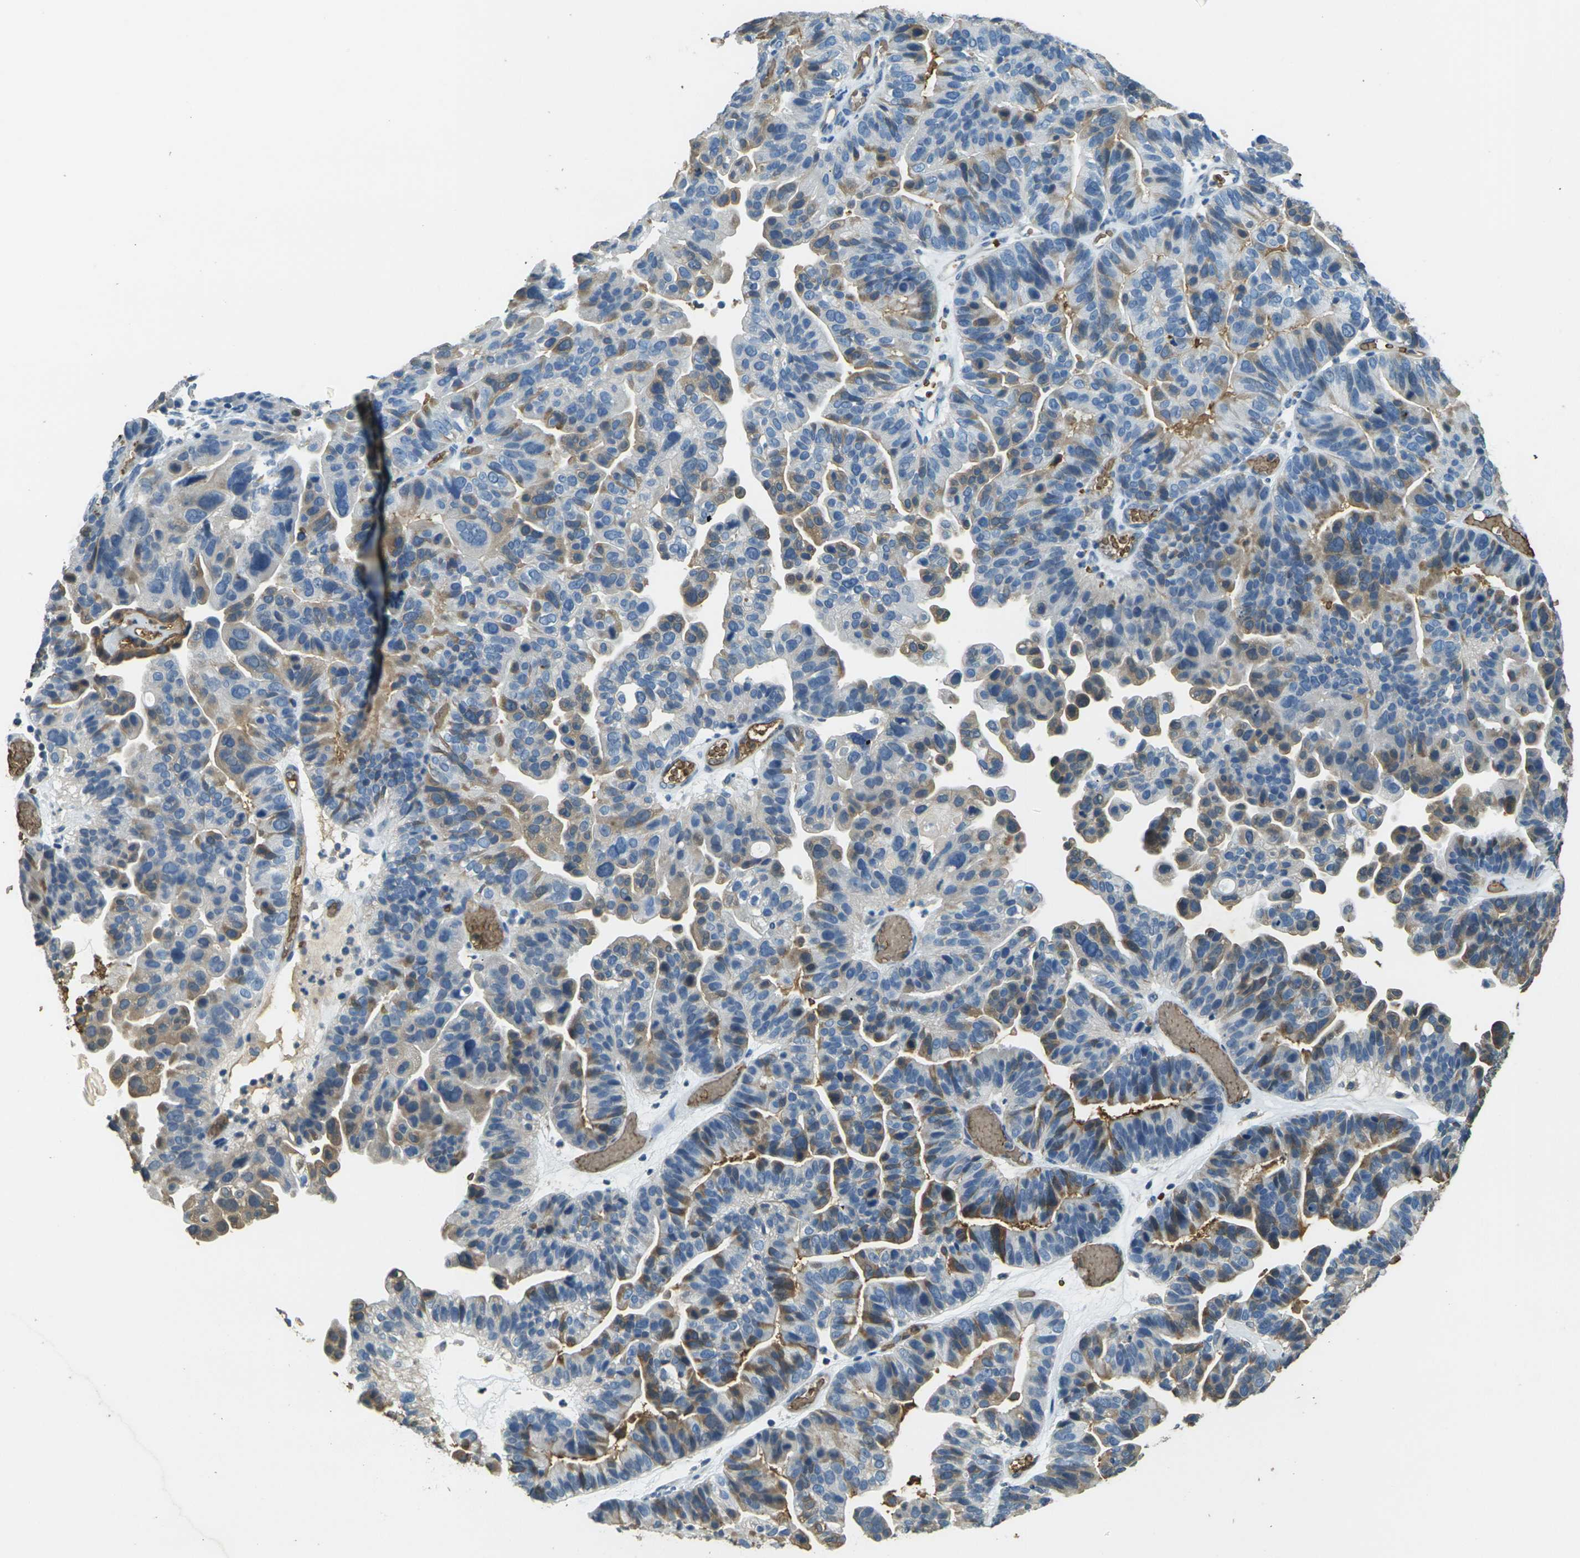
{"staining": {"intensity": "moderate", "quantity": "<25%", "location": "cytoplasmic/membranous"}, "tissue": "ovarian cancer", "cell_type": "Tumor cells", "image_type": "cancer", "snomed": [{"axis": "morphology", "description": "Cystadenocarcinoma, serous, NOS"}, {"axis": "topography", "description": "Ovary"}], "caption": "This photomicrograph reveals IHC staining of human ovarian serous cystadenocarcinoma, with low moderate cytoplasmic/membranous positivity in approximately <25% of tumor cells.", "gene": "HBB", "patient": {"sex": "female", "age": 56}}